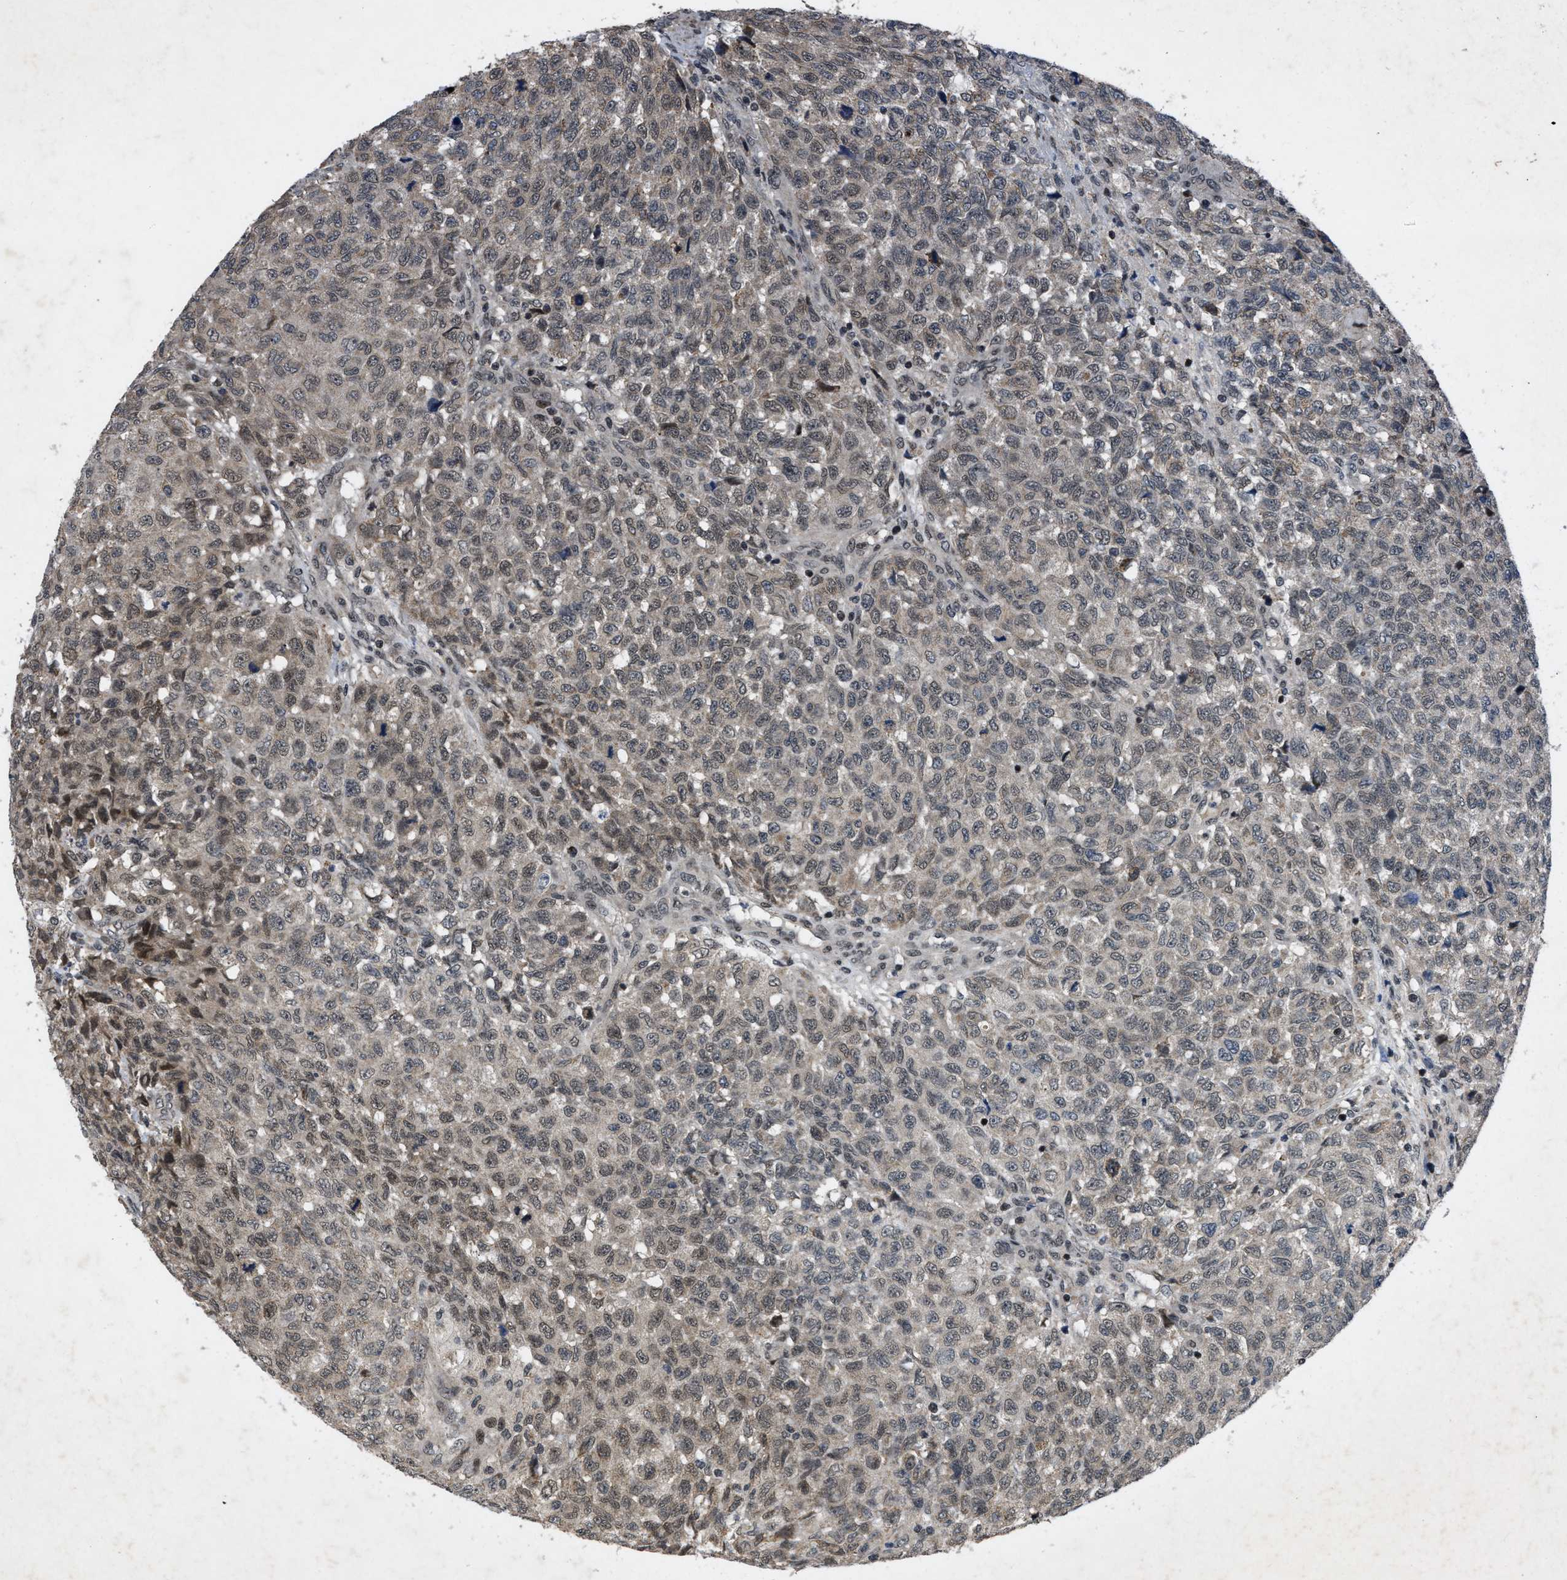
{"staining": {"intensity": "weak", "quantity": "25%-75%", "location": "nuclear"}, "tissue": "testis cancer", "cell_type": "Tumor cells", "image_type": "cancer", "snomed": [{"axis": "morphology", "description": "Seminoma, NOS"}, {"axis": "topography", "description": "Testis"}], "caption": "The micrograph reveals a brown stain indicating the presence of a protein in the nuclear of tumor cells in testis cancer.", "gene": "ZNHIT1", "patient": {"sex": "male", "age": 59}}